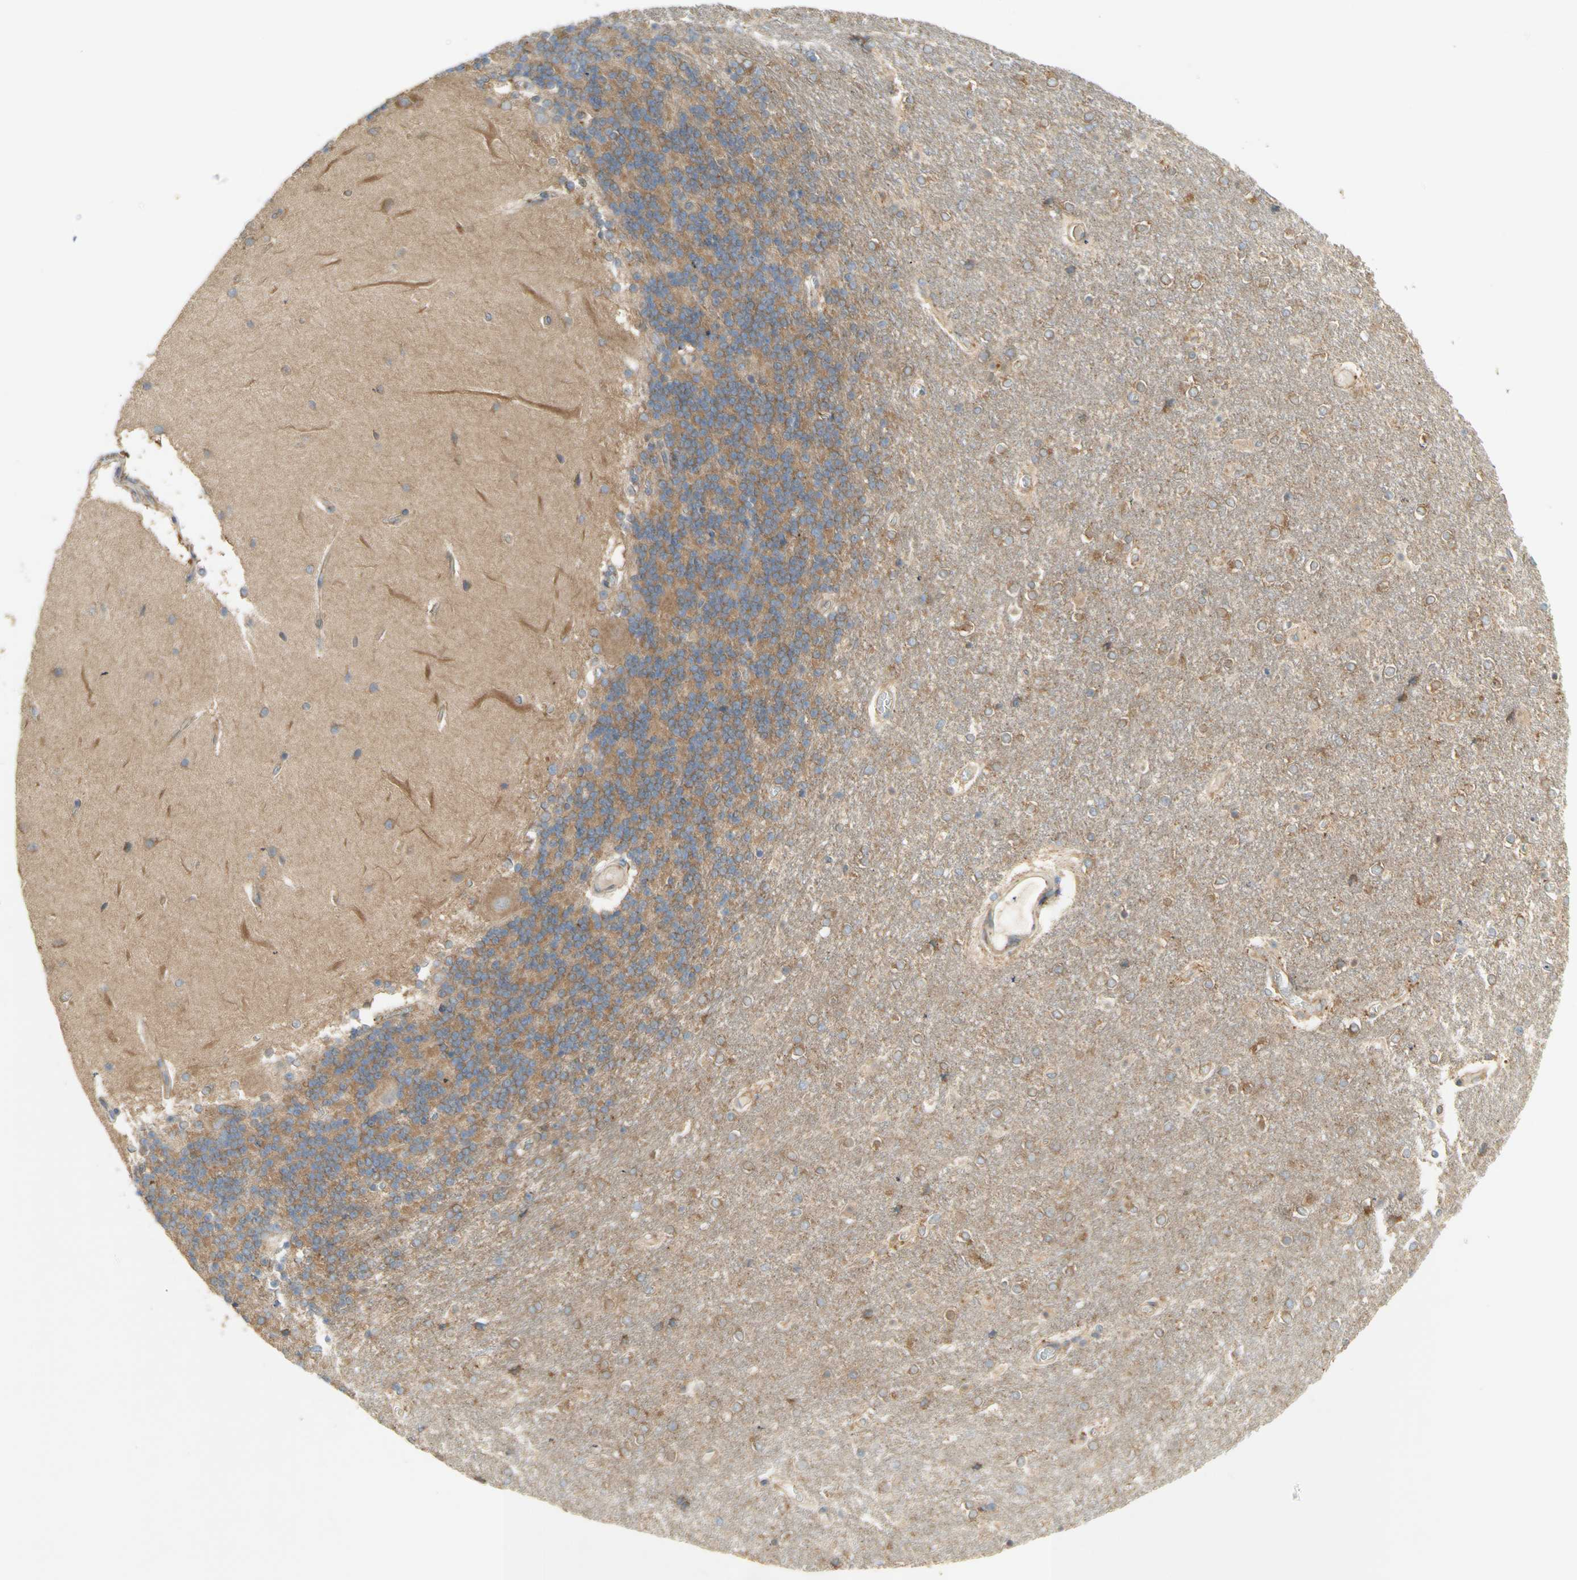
{"staining": {"intensity": "moderate", "quantity": "25%-75%", "location": "cytoplasmic/membranous"}, "tissue": "cerebellum", "cell_type": "Cells in granular layer", "image_type": "normal", "snomed": [{"axis": "morphology", "description": "Normal tissue, NOS"}, {"axis": "topography", "description": "Cerebellum"}], "caption": "Benign cerebellum reveals moderate cytoplasmic/membranous positivity in about 25%-75% of cells in granular layer, visualized by immunohistochemistry. The protein is shown in brown color, while the nuclei are stained blue.", "gene": "DYNC1H1", "patient": {"sex": "female", "age": 54}}